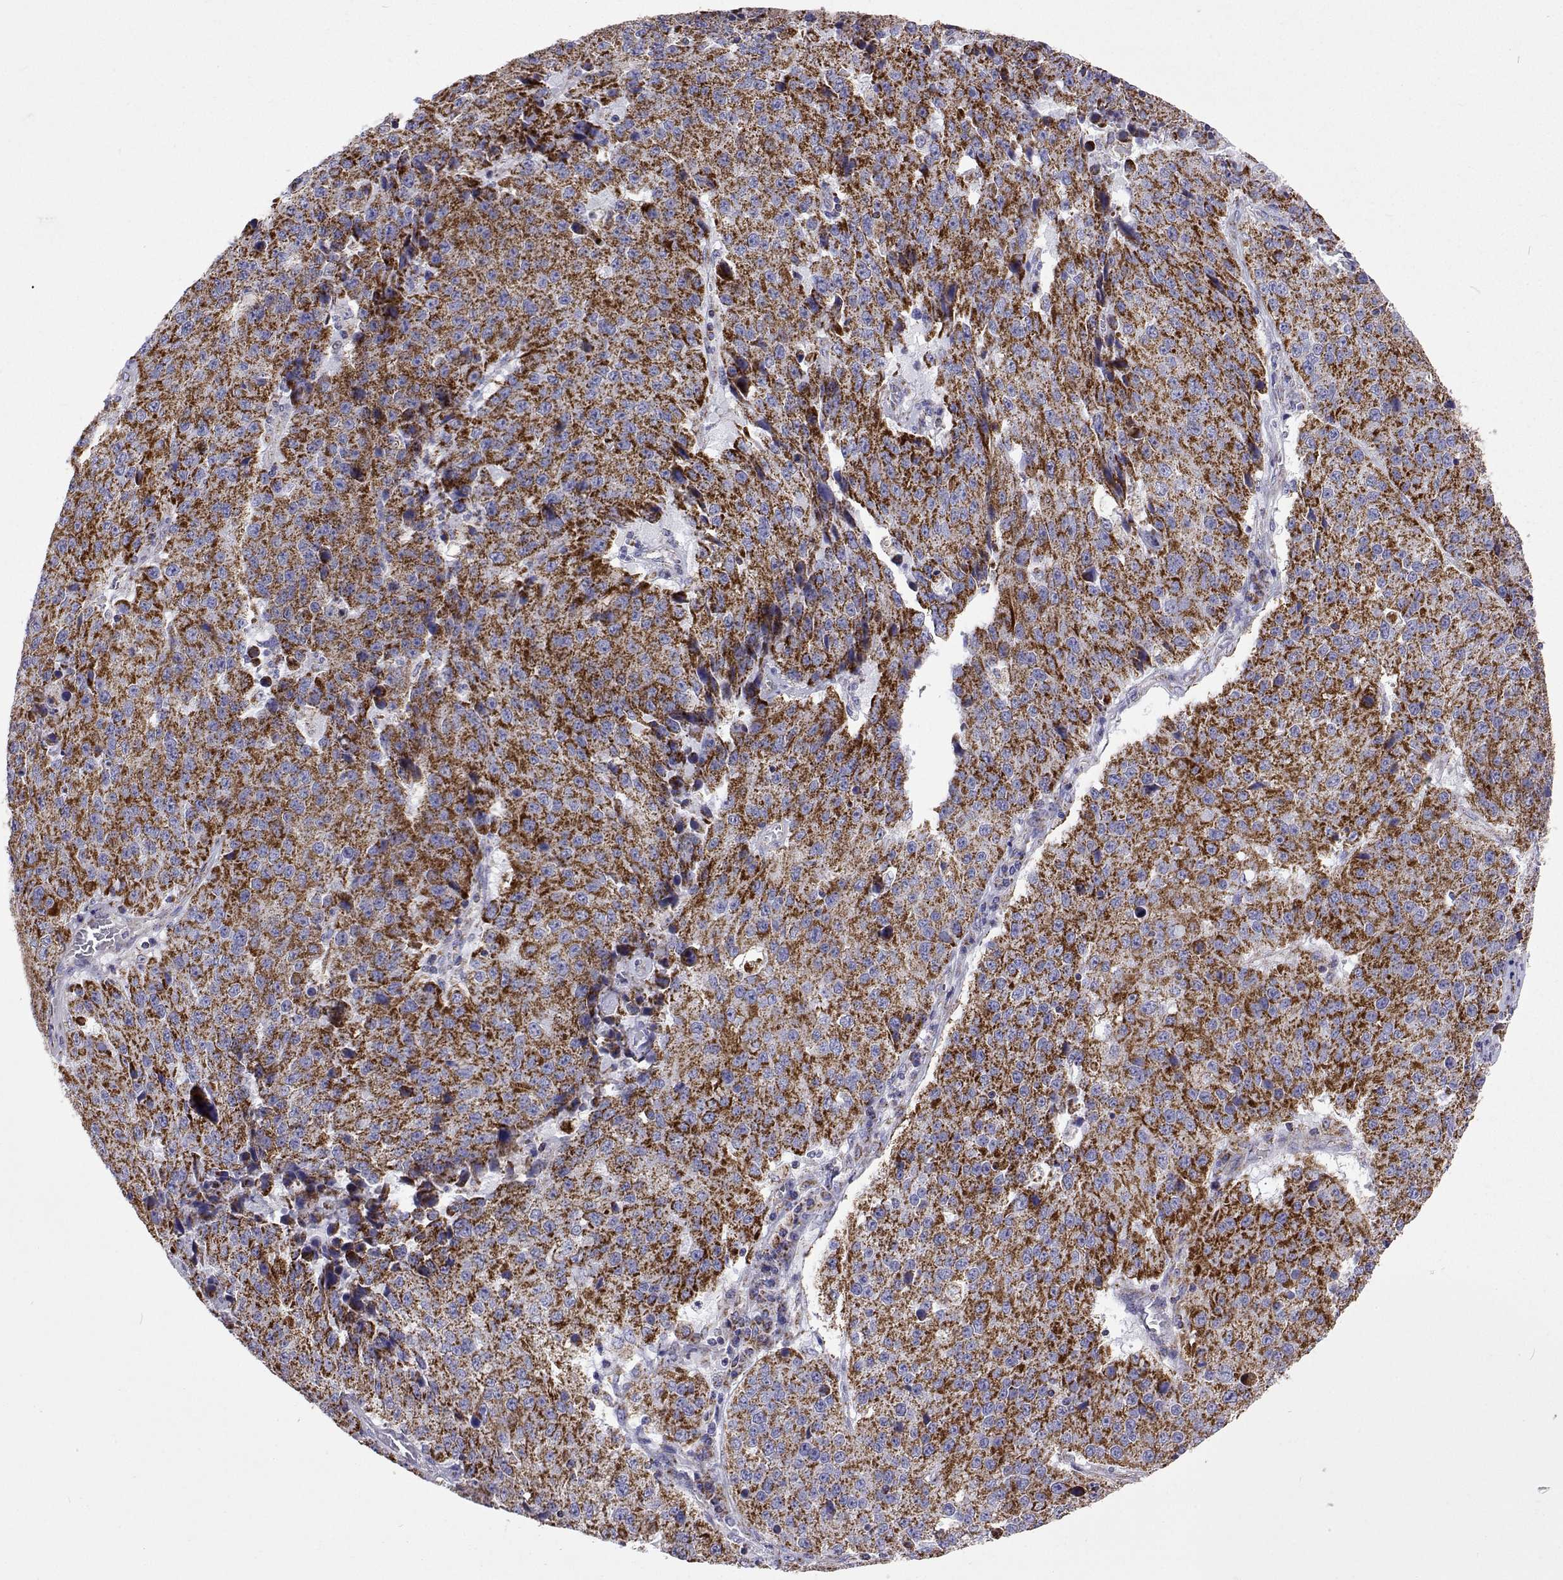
{"staining": {"intensity": "moderate", "quantity": ">75%", "location": "cytoplasmic/membranous"}, "tissue": "stomach cancer", "cell_type": "Tumor cells", "image_type": "cancer", "snomed": [{"axis": "morphology", "description": "Adenocarcinoma, NOS"}, {"axis": "topography", "description": "Stomach"}], "caption": "A photomicrograph showing moderate cytoplasmic/membranous staining in about >75% of tumor cells in stomach cancer, as visualized by brown immunohistochemical staining.", "gene": "MCCC2", "patient": {"sex": "male", "age": 71}}